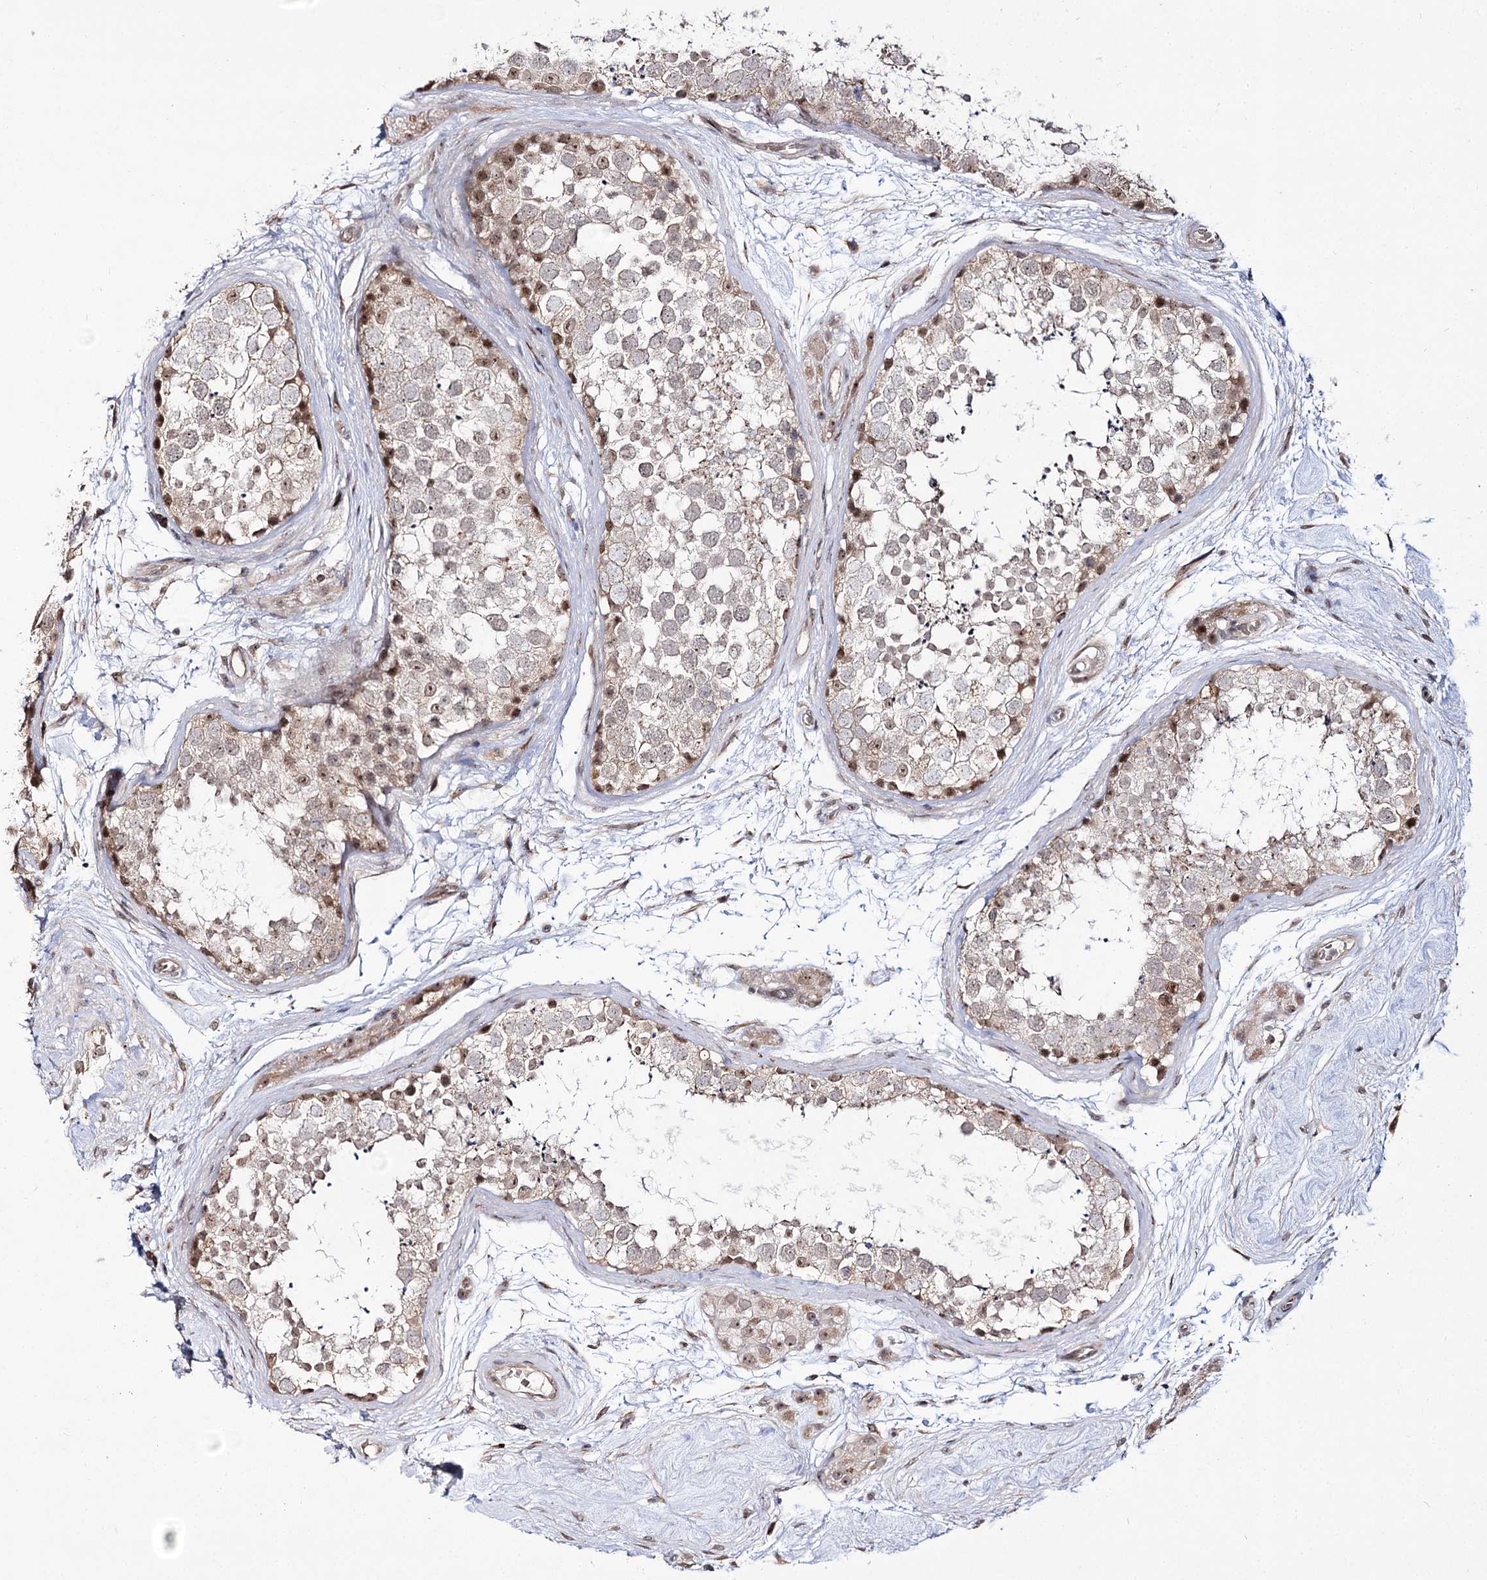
{"staining": {"intensity": "moderate", "quantity": "<25%", "location": "nuclear"}, "tissue": "testis", "cell_type": "Cells in seminiferous ducts", "image_type": "normal", "snomed": [{"axis": "morphology", "description": "Normal tissue, NOS"}, {"axis": "topography", "description": "Testis"}], "caption": "Approximately <25% of cells in seminiferous ducts in benign testis demonstrate moderate nuclear protein expression as visualized by brown immunohistochemical staining.", "gene": "RRP9", "patient": {"sex": "male", "age": 56}}